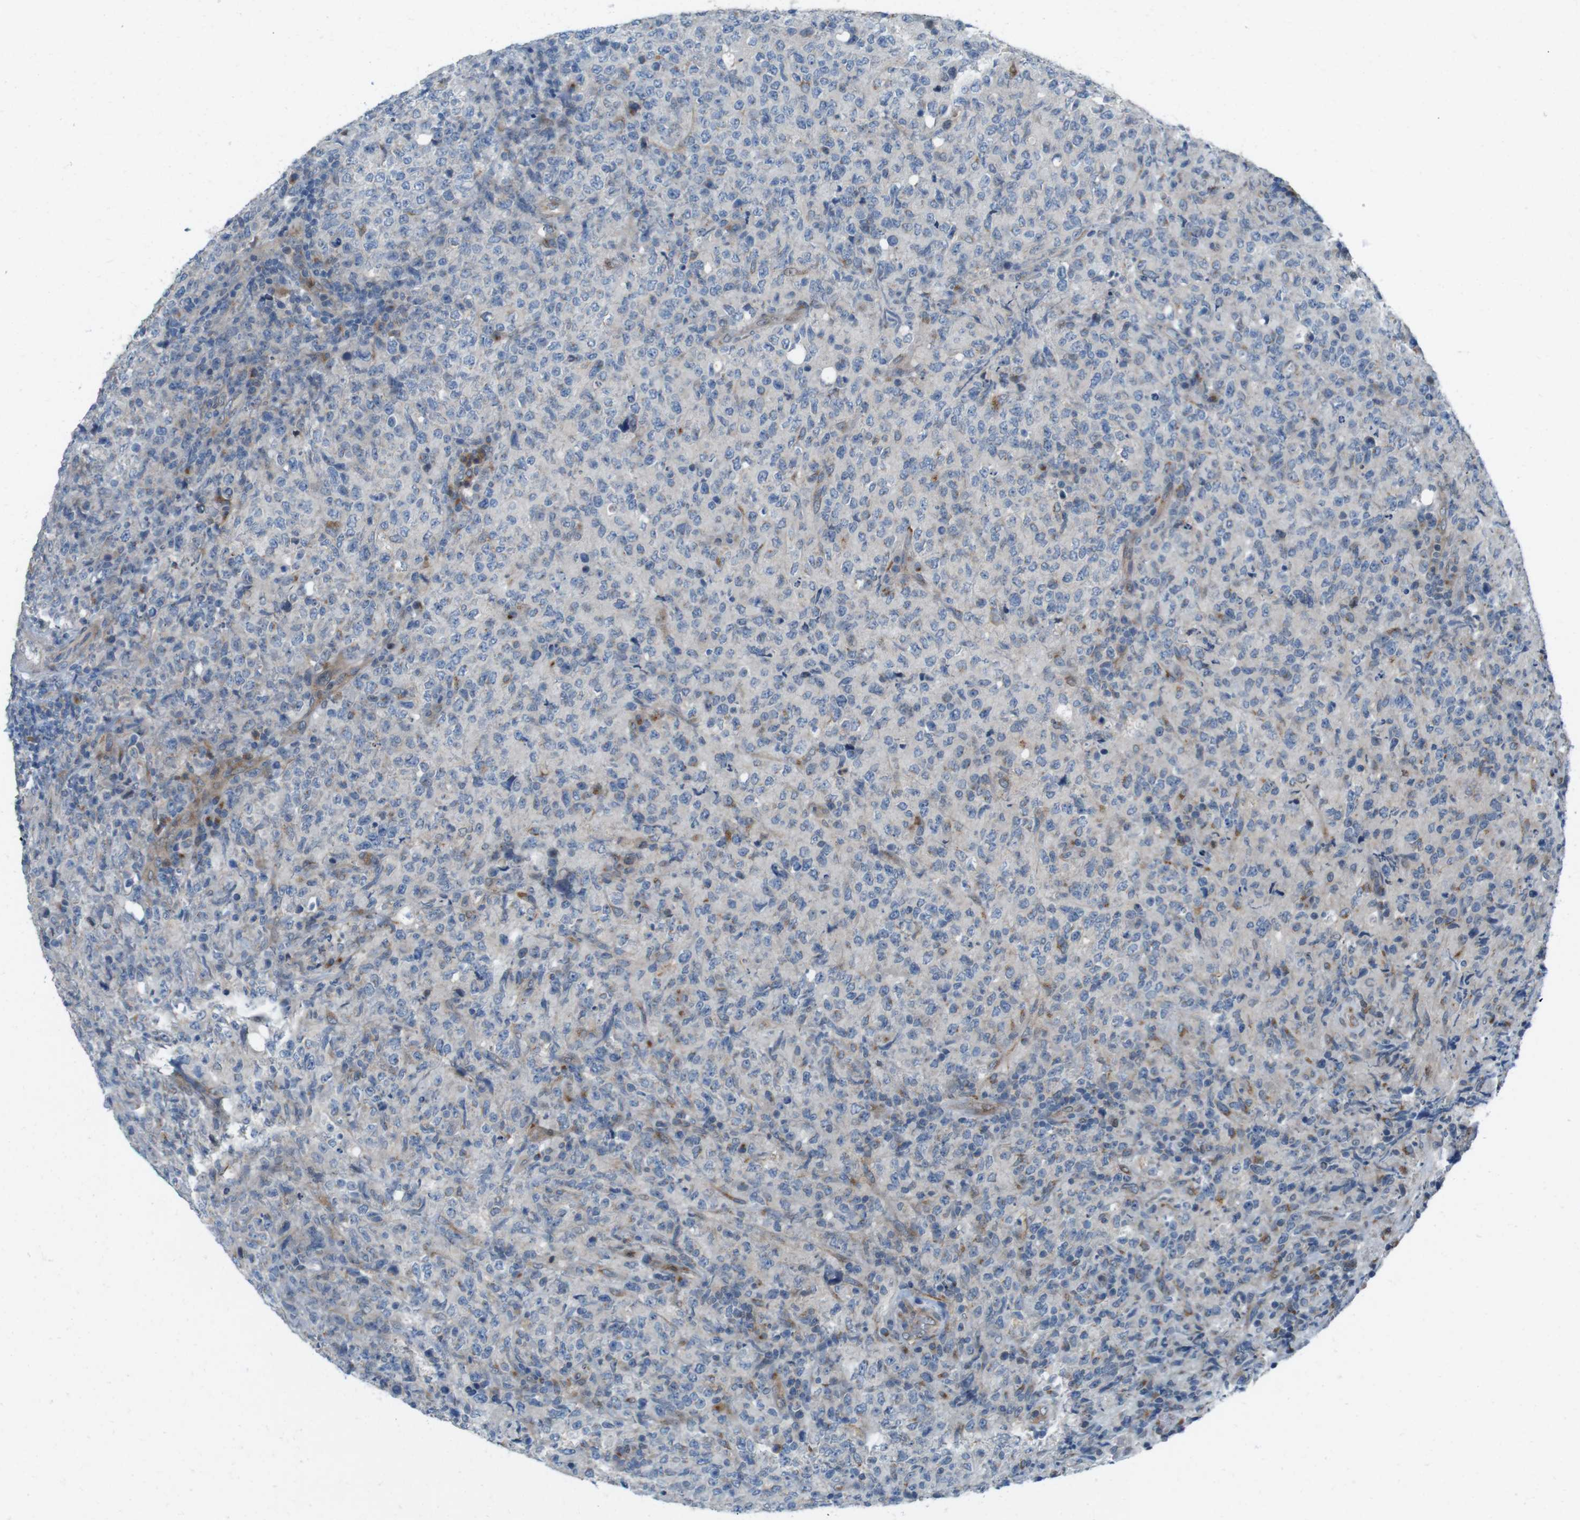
{"staining": {"intensity": "negative", "quantity": "none", "location": "none"}, "tissue": "lymphoma", "cell_type": "Tumor cells", "image_type": "cancer", "snomed": [{"axis": "morphology", "description": "Malignant lymphoma, non-Hodgkin's type, High grade"}, {"axis": "topography", "description": "Tonsil"}], "caption": "IHC histopathology image of neoplastic tissue: lymphoma stained with DAB demonstrates no significant protein staining in tumor cells. (DAB IHC visualized using brightfield microscopy, high magnification).", "gene": "SKI", "patient": {"sex": "female", "age": 36}}